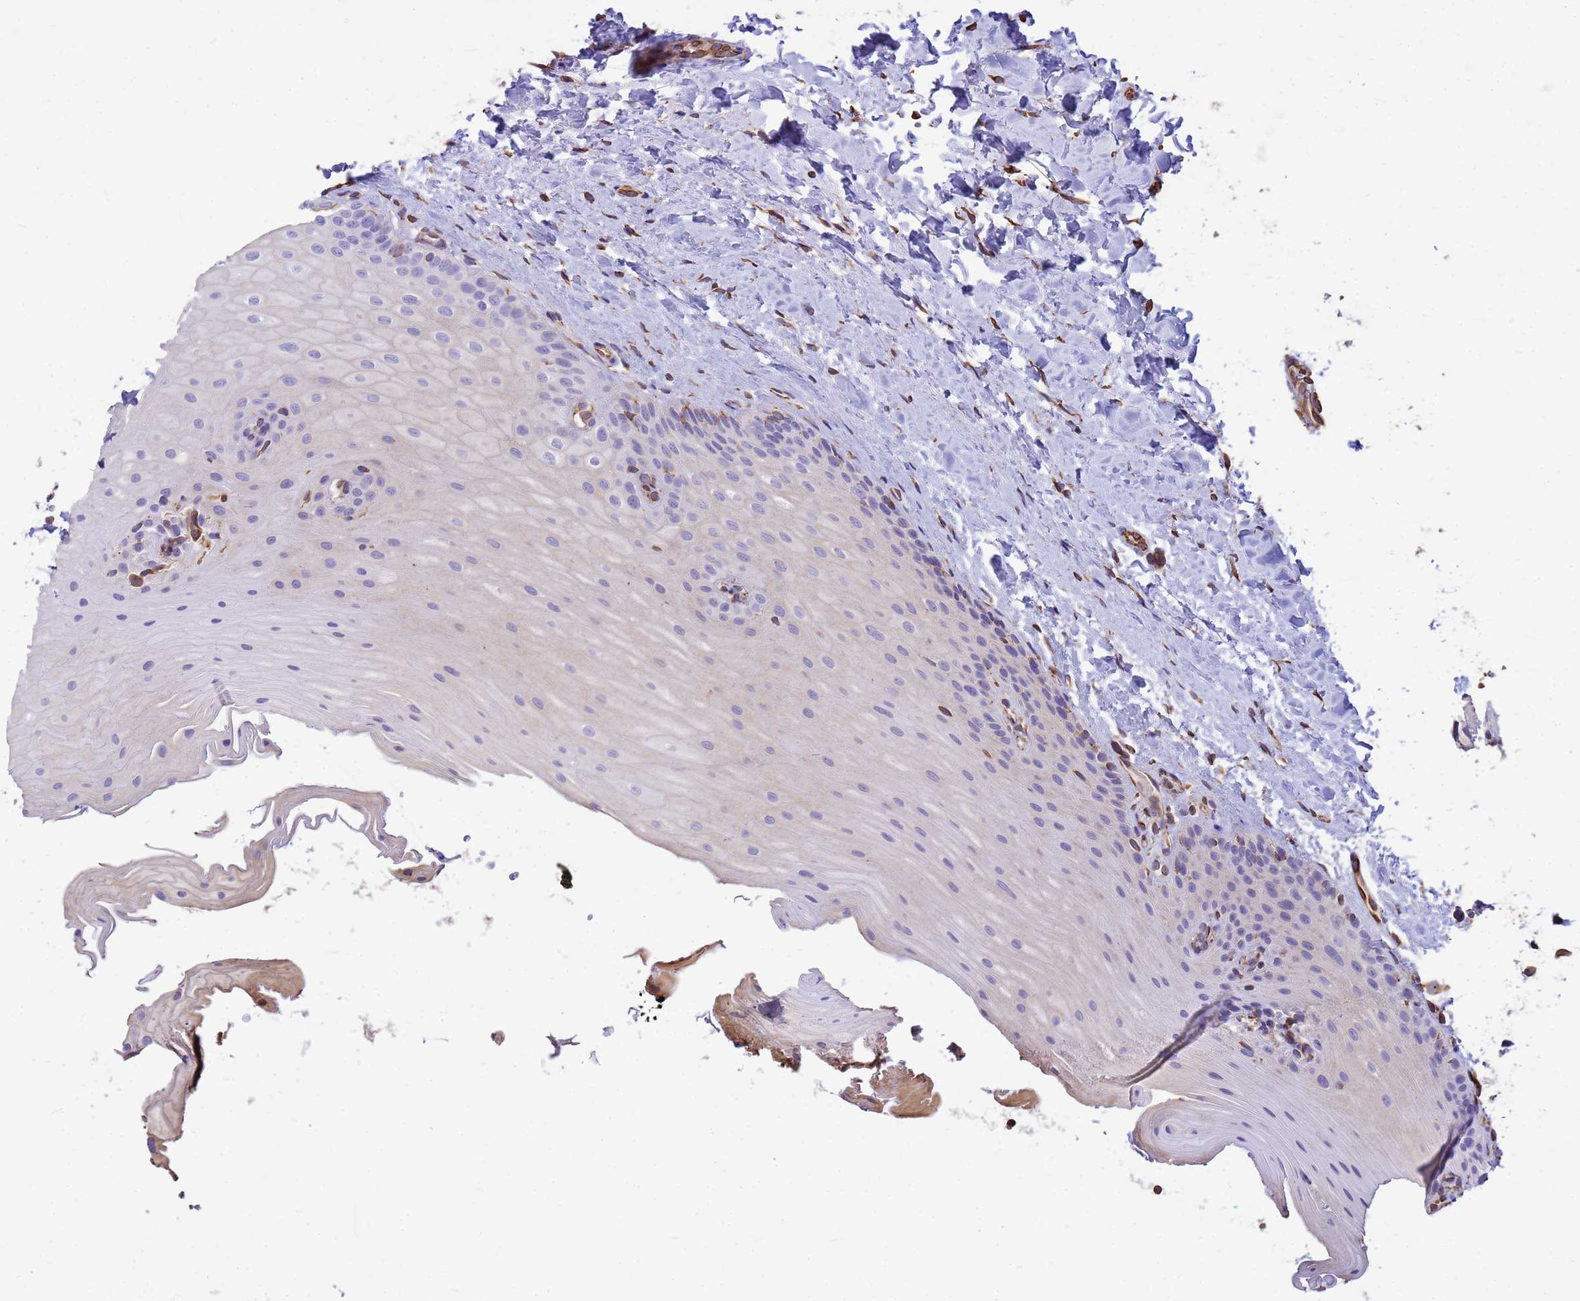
{"staining": {"intensity": "negative", "quantity": "none", "location": "none"}, "tissue": "oral mucosa", "cell_type": "Squamous epithelial cells", "image_type": "normal", "snomed": [{"axis": "morphology", "description": "Normal tissue, NOS"}, {"axis": "topography", "description": "Oral tissue"}], "caption": "Immunohistochemical staining of normal human oral mucosa shows no significant expression in squamous epithelial cells. (DAB (3,3'-diaminobenzidine) immunohistochemistry with hematoxylin counter stain).", "gene": "TCEAL3", "patient": {"sex": "female", "age": 67}}